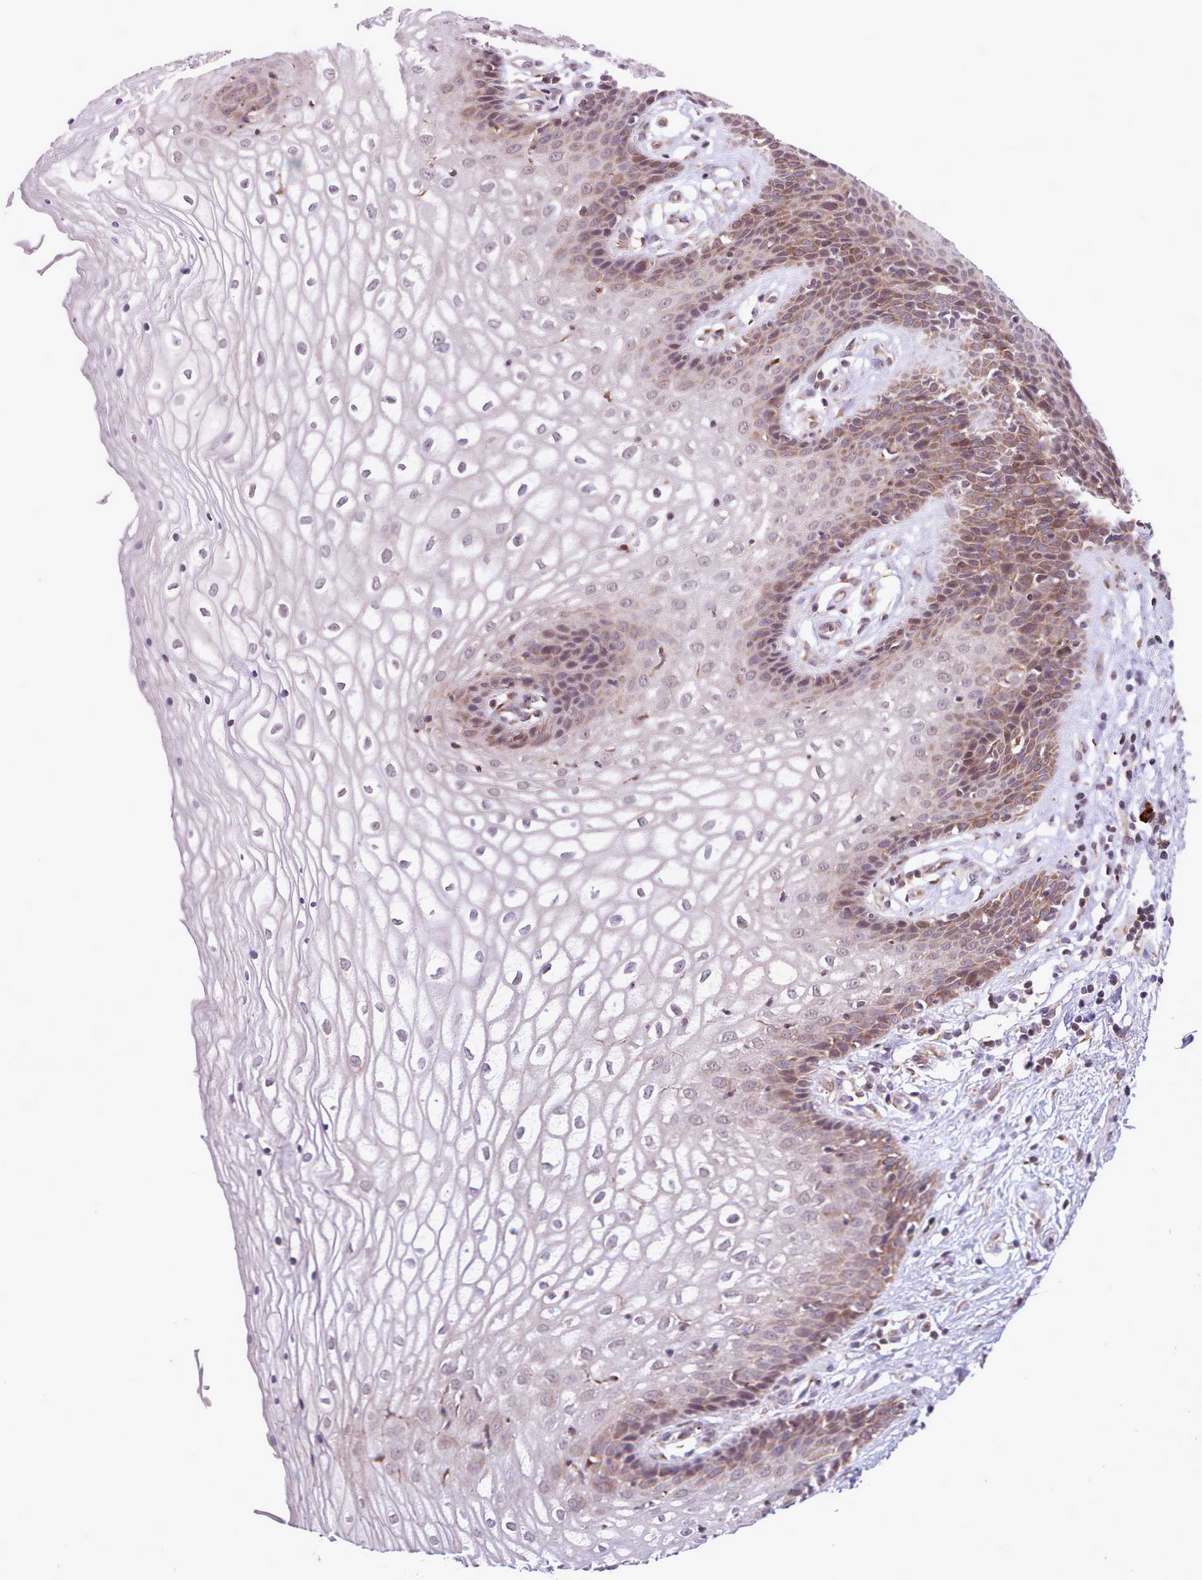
{"staining": {"intensity": "moderate", "quantity": "25%-75%", "location": "cytoplasmic/membranous"}, "tissue": "vagina", "cell_type": "Squamous epithelial cells", "image_type": "normal", "snomed": [{"axis": "morphology", "description": "Normal tissue, NOS"}, {"axis": "topography", "description": "Vagina"}], "caption": "This is an image of immunohistochemistry staining of benign vagina, which shows moderate expression in the cytoplasmic/membranous of squamous epithelial cells.", "gene": "TTLL3", "patient": {"sex": "female", "age": 34}}